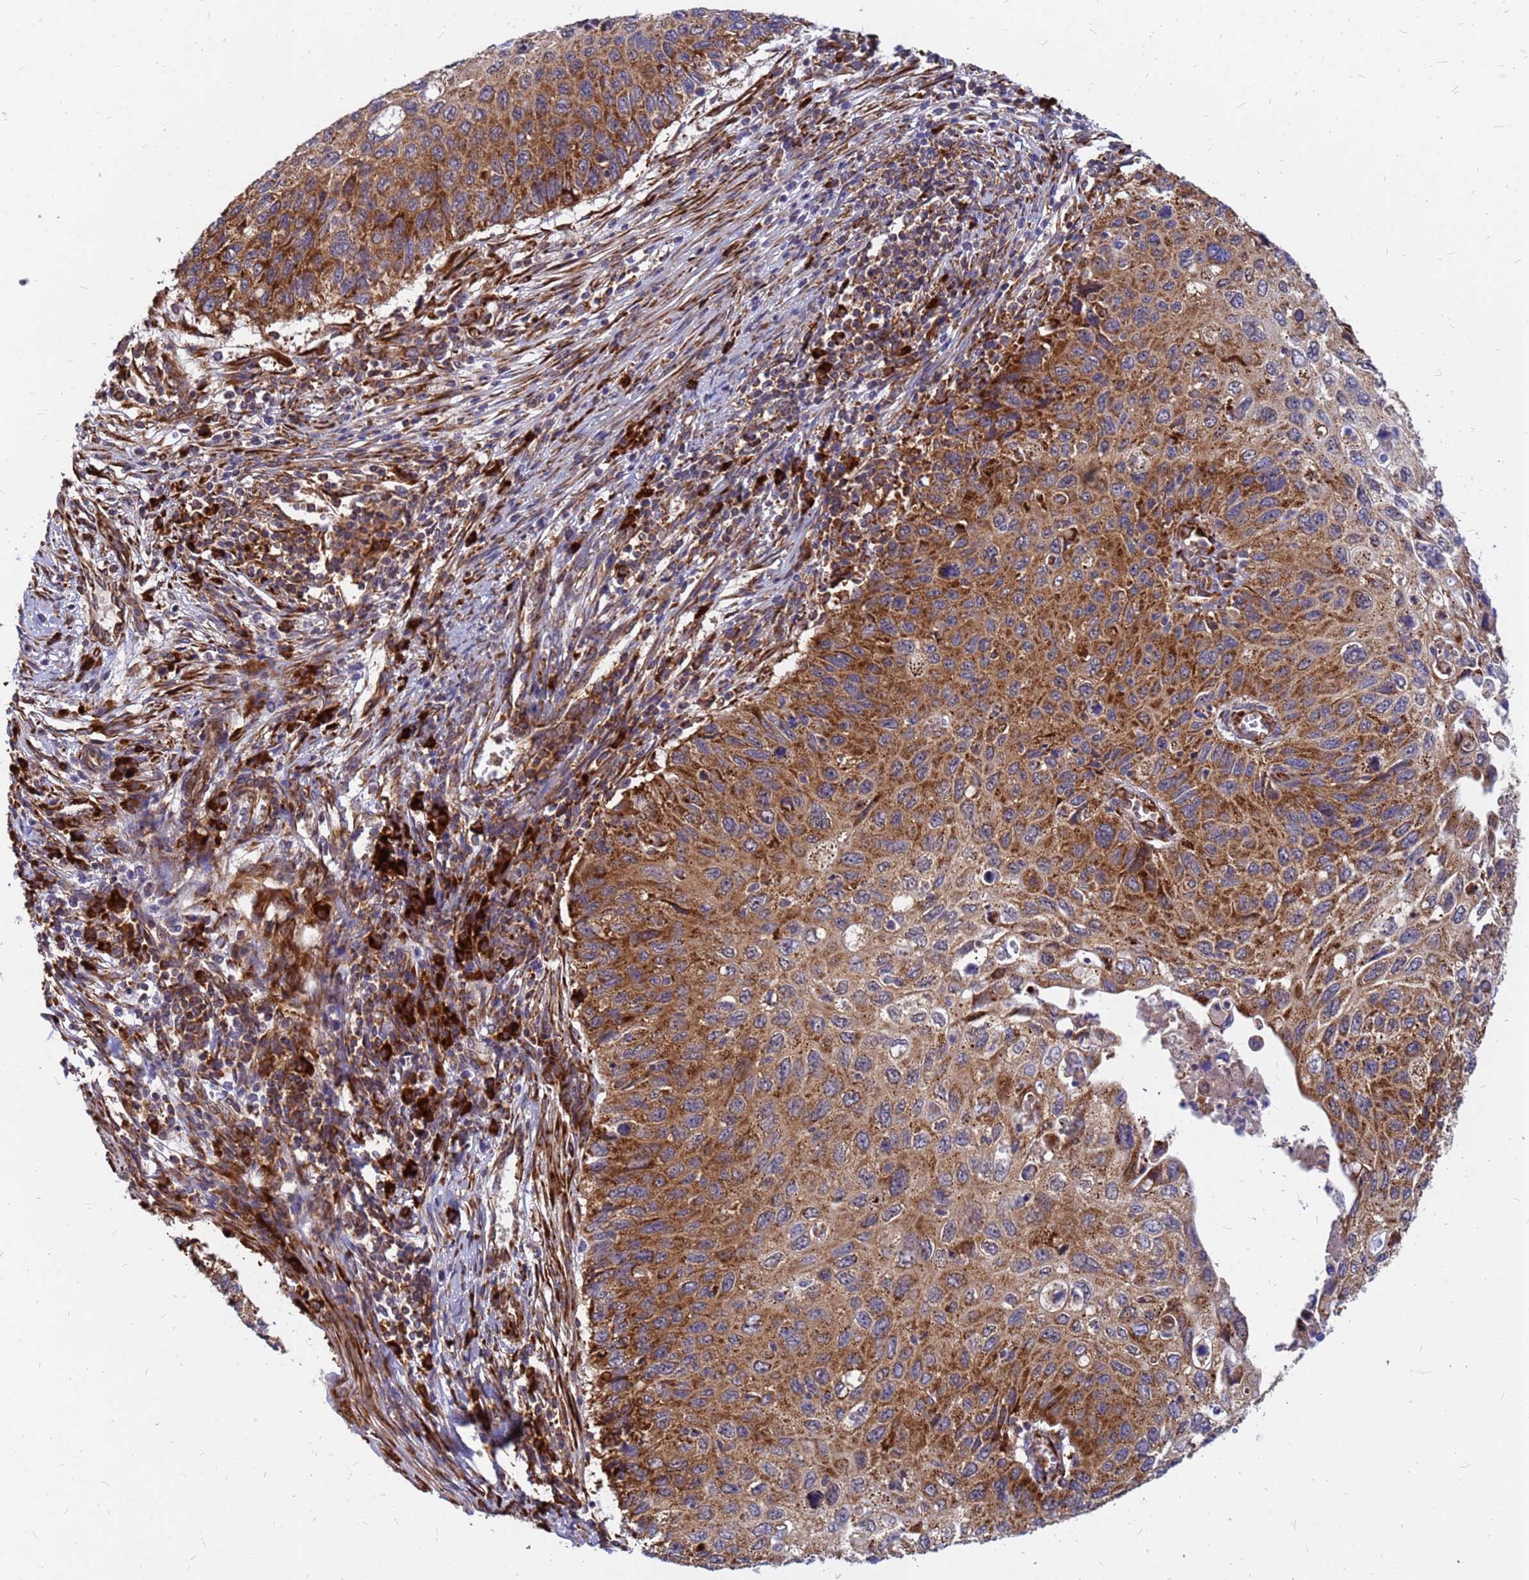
{"staining": {"intensity": "strong", "quantity": ">75%", "location": "cytoplasmic/membranous"}, "tissue": "cervical cancer", "cell_type": "Tumor cells", "image_type": "cancer", "snomed": [{"axis": "morphology", "description": "Squamous cell carcinoma, NOS"}, {"axis": "topography", "description": "Cervix"}], "caption": "Human cervical squamous cell carcinoma stained for a protein (brown) shows strong cytoplasmic/membranous positive expression in approximately >75% of tumor cells.", "gene": "RPL8", "patient": {"sex": "female", "age": 70}}